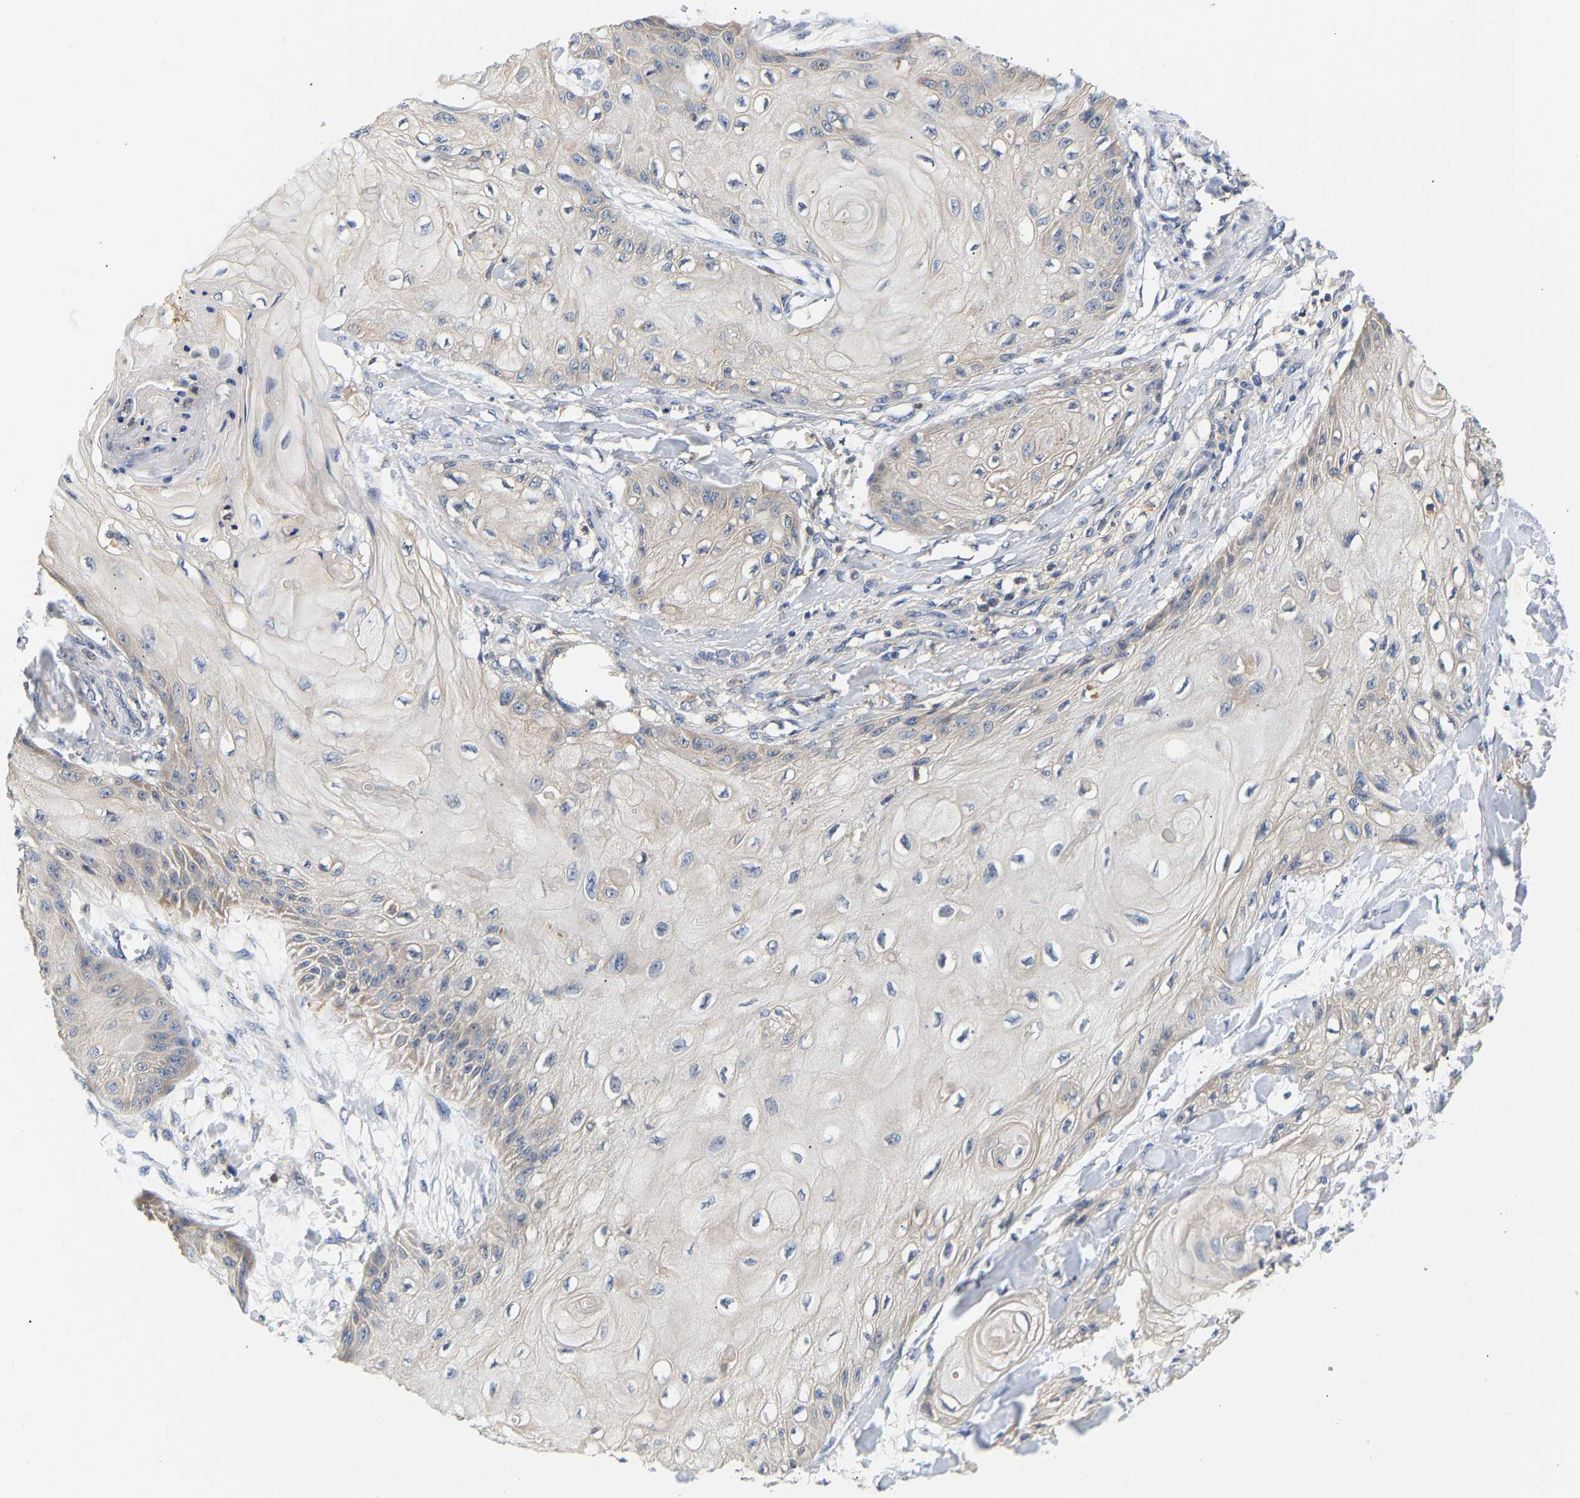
{"staining": {"intensity": "negative", "quantity": "none", "location": "none"}, "tissue": "skin cancer", "cell_type": "Tumor cells", "image_type": "cancer", "snomed": [{"axis": "morphology", "description": "Squamous cell carcinoma, NOS"}, {"axis": "topography", "description": "Skin"}], "caption": "DAB immunohistochemical staining of human squamous cell carcinoma (skin) exhibits no significant expression in tumor cells. Brightfield microscopy of IHC stained with DAB (3,3'-diaminobenzidine) (brown) and hematoxylin (blue), captured at high magnification.", "gene": "PPID", "patient": {"sex": "male", "age": 74}}